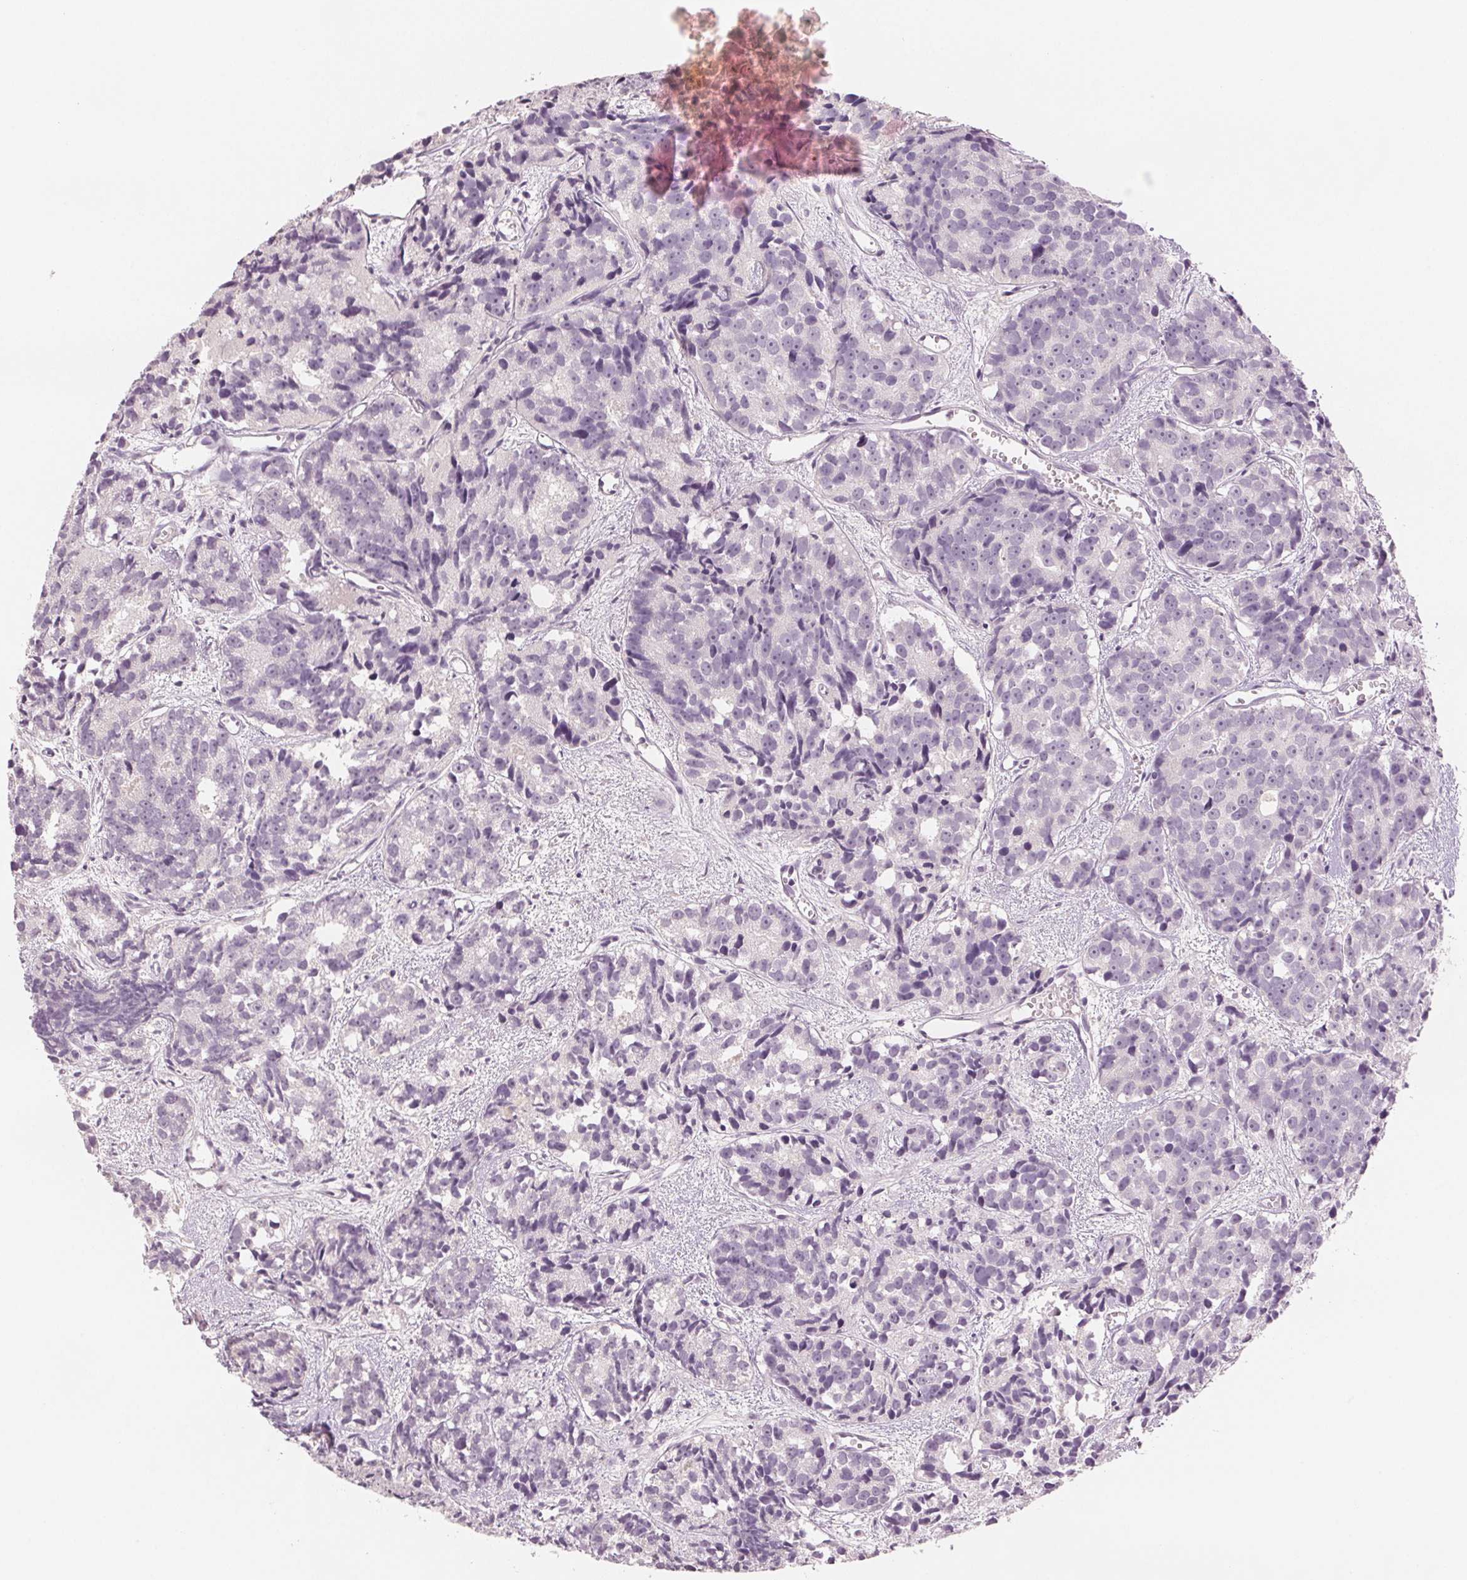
{"staining": {"intensity": "negative", "quantity": "none", "location": "none"}, "tissue": "prostate cancer", "cell_type": "Tumor cells", "image_type": "cancer", "snomed": [{"axis": "morphology", "description": "Adenocarcinoma, High grade"}, {"axis": "topography", "description": "Prostate"}], "caption": "Prostate cancer (high-grade adenocarcinoma) stained for a protein using immunohistochemistry exhibits no expression tumor cells.", "gene": "SCGN", "patient": {"sex": "male", "age": 77}}